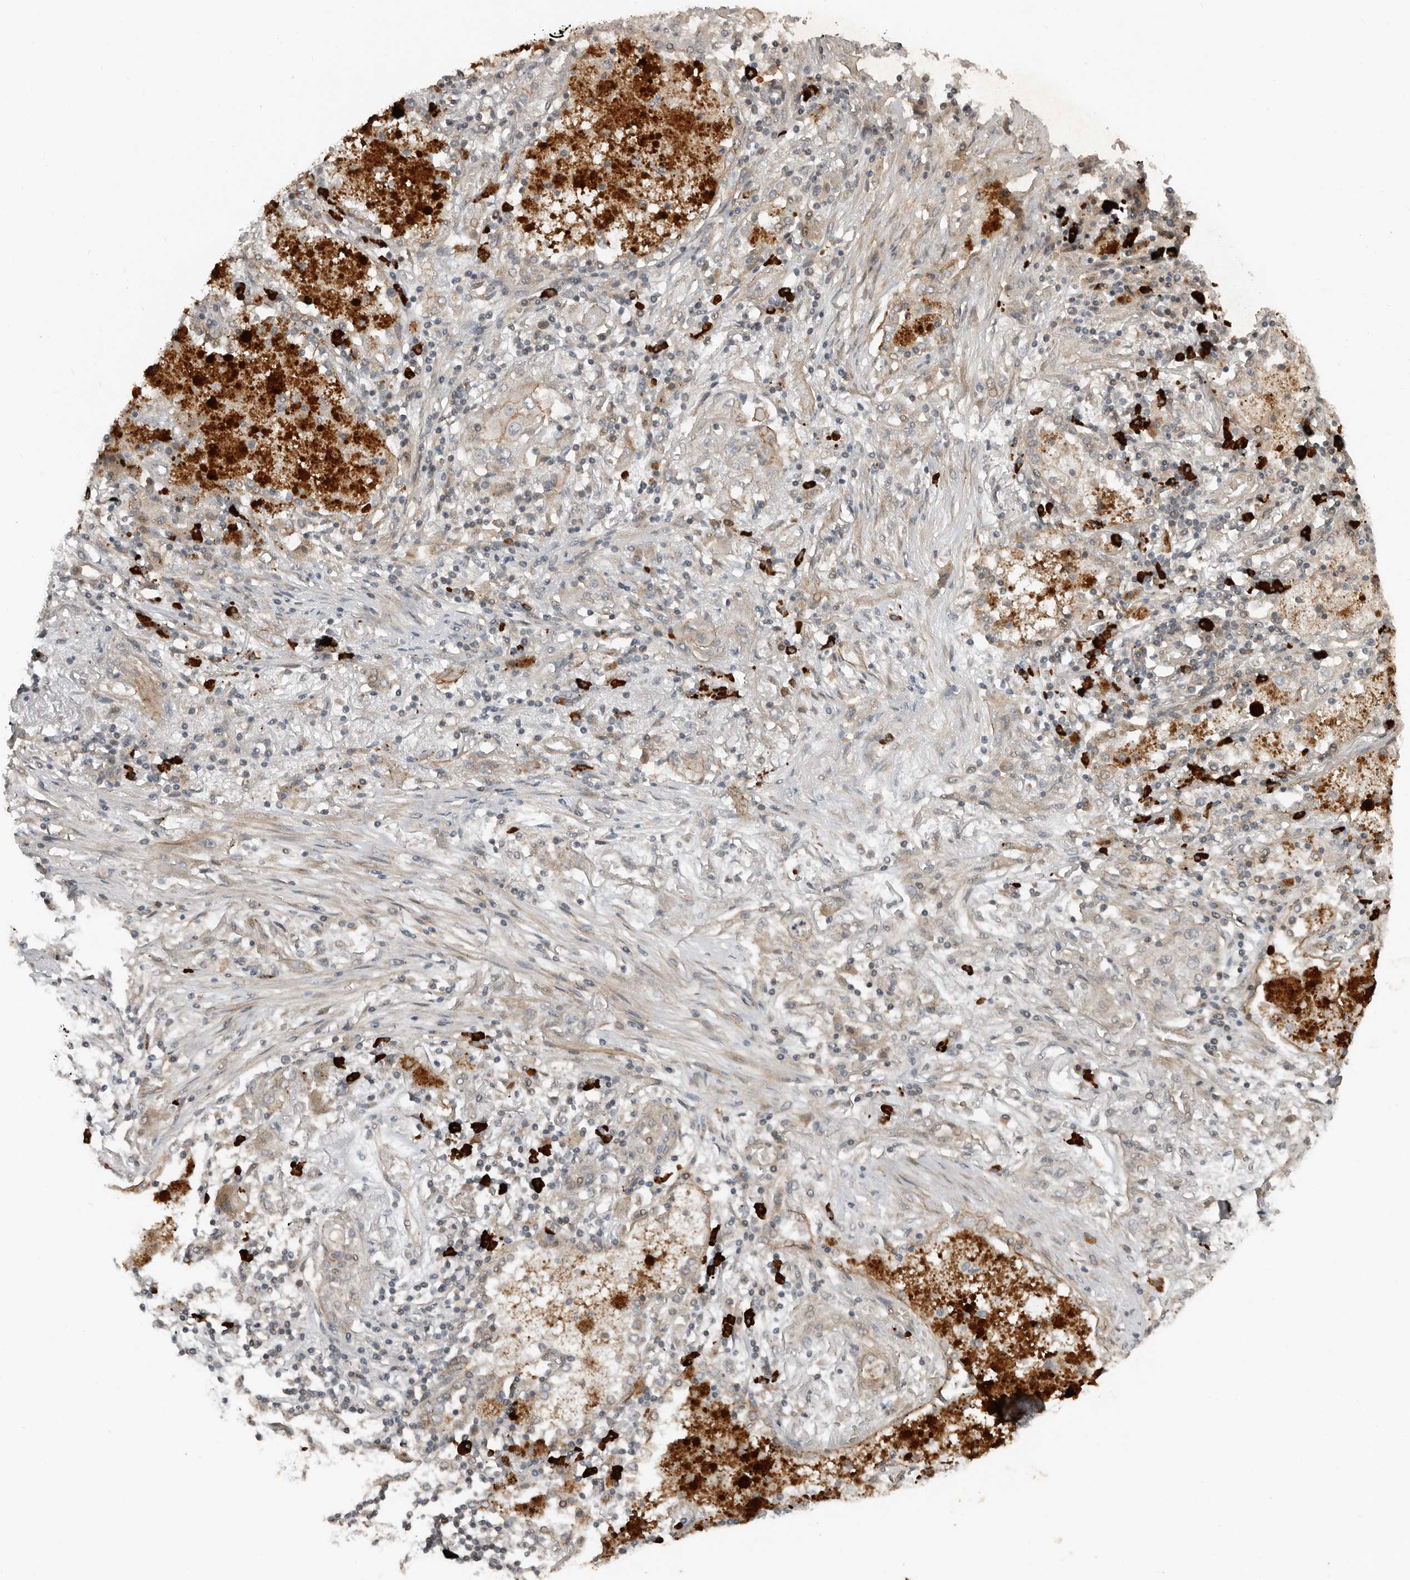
{"staining": {"intensity": "weak", "quantity": "<25%", "location": "cytoplasmic/membranous"}, "tissue": "lung cancer", "cell_type": "Tumor cells", "image_type": "cancer", "snomed": [{"axis": "morphology", "description": "Squamous cell carcinoma, NOS"}, {"axis": "topography", "description": "Lung"}], "caption": "The histopathology image shows no staining of tumor cells in squamous cell carcinoma (lung).", "gene": "TEAD3", "patient": {"sex": "female", "age": 47}}